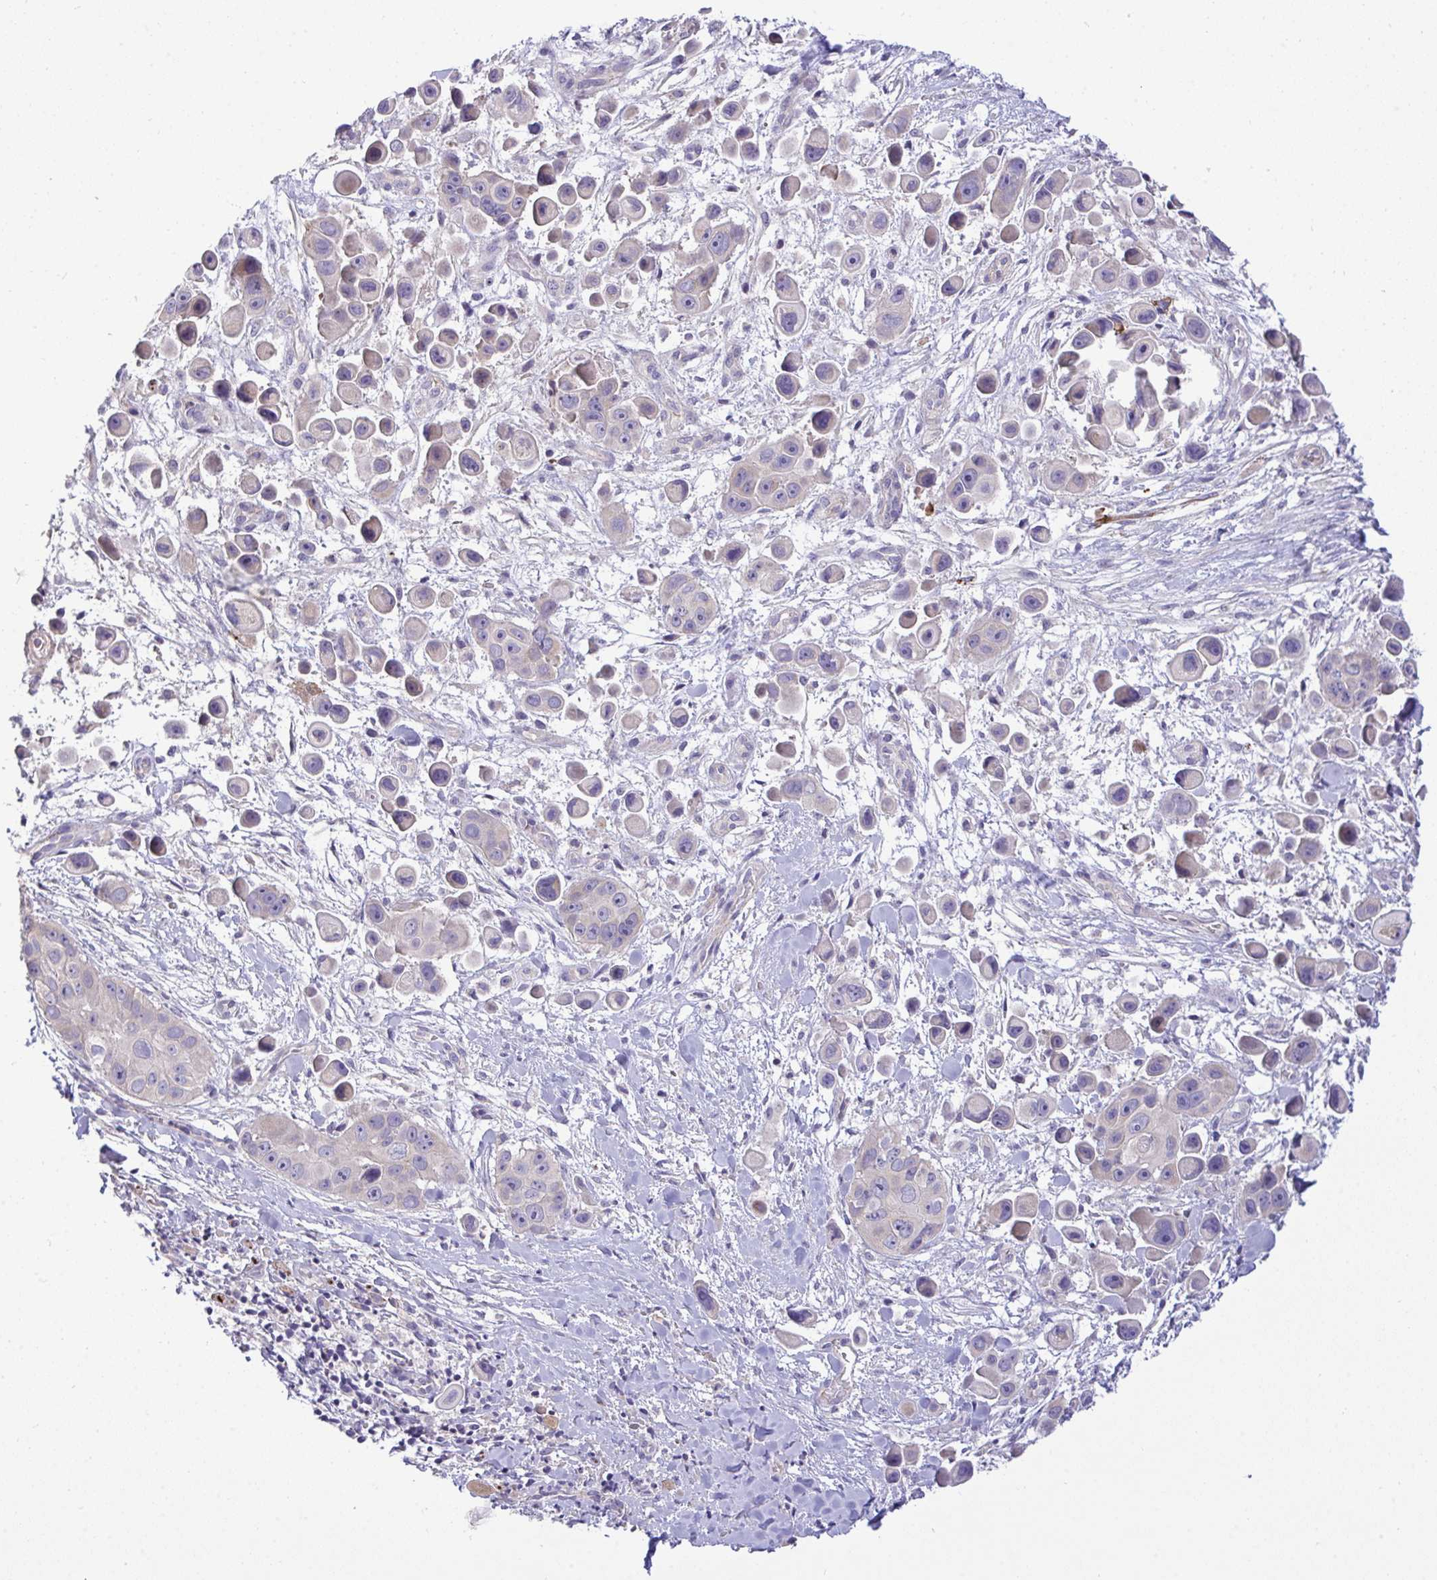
{"staining": {"intensity": "negative", "quantity": "none", "location": "none"}, "tissue": "skin cancer", "cell_type": "Tumor cells", "image_type": "cancer", "snomed": [{"axis": "morphology", "description": "Squamous cell carcinoma, NOS"}, {"axis": "topography", "description": "Skin"}], "caption": "A high-resolution histopathology image shows immunohistochemistry (IHC) staining of skin squamous cell carcinoma, which exhibits no significant staining in tumor cells. Brightfield microscopy of immunohistochemistry stained with DAB (3,3'-diaminobenzidine) (brown) and hematoxylin (blue), captured at high magnification.", "gene": "ZNF581", "patient": {"sex": "male", "age": 67}}